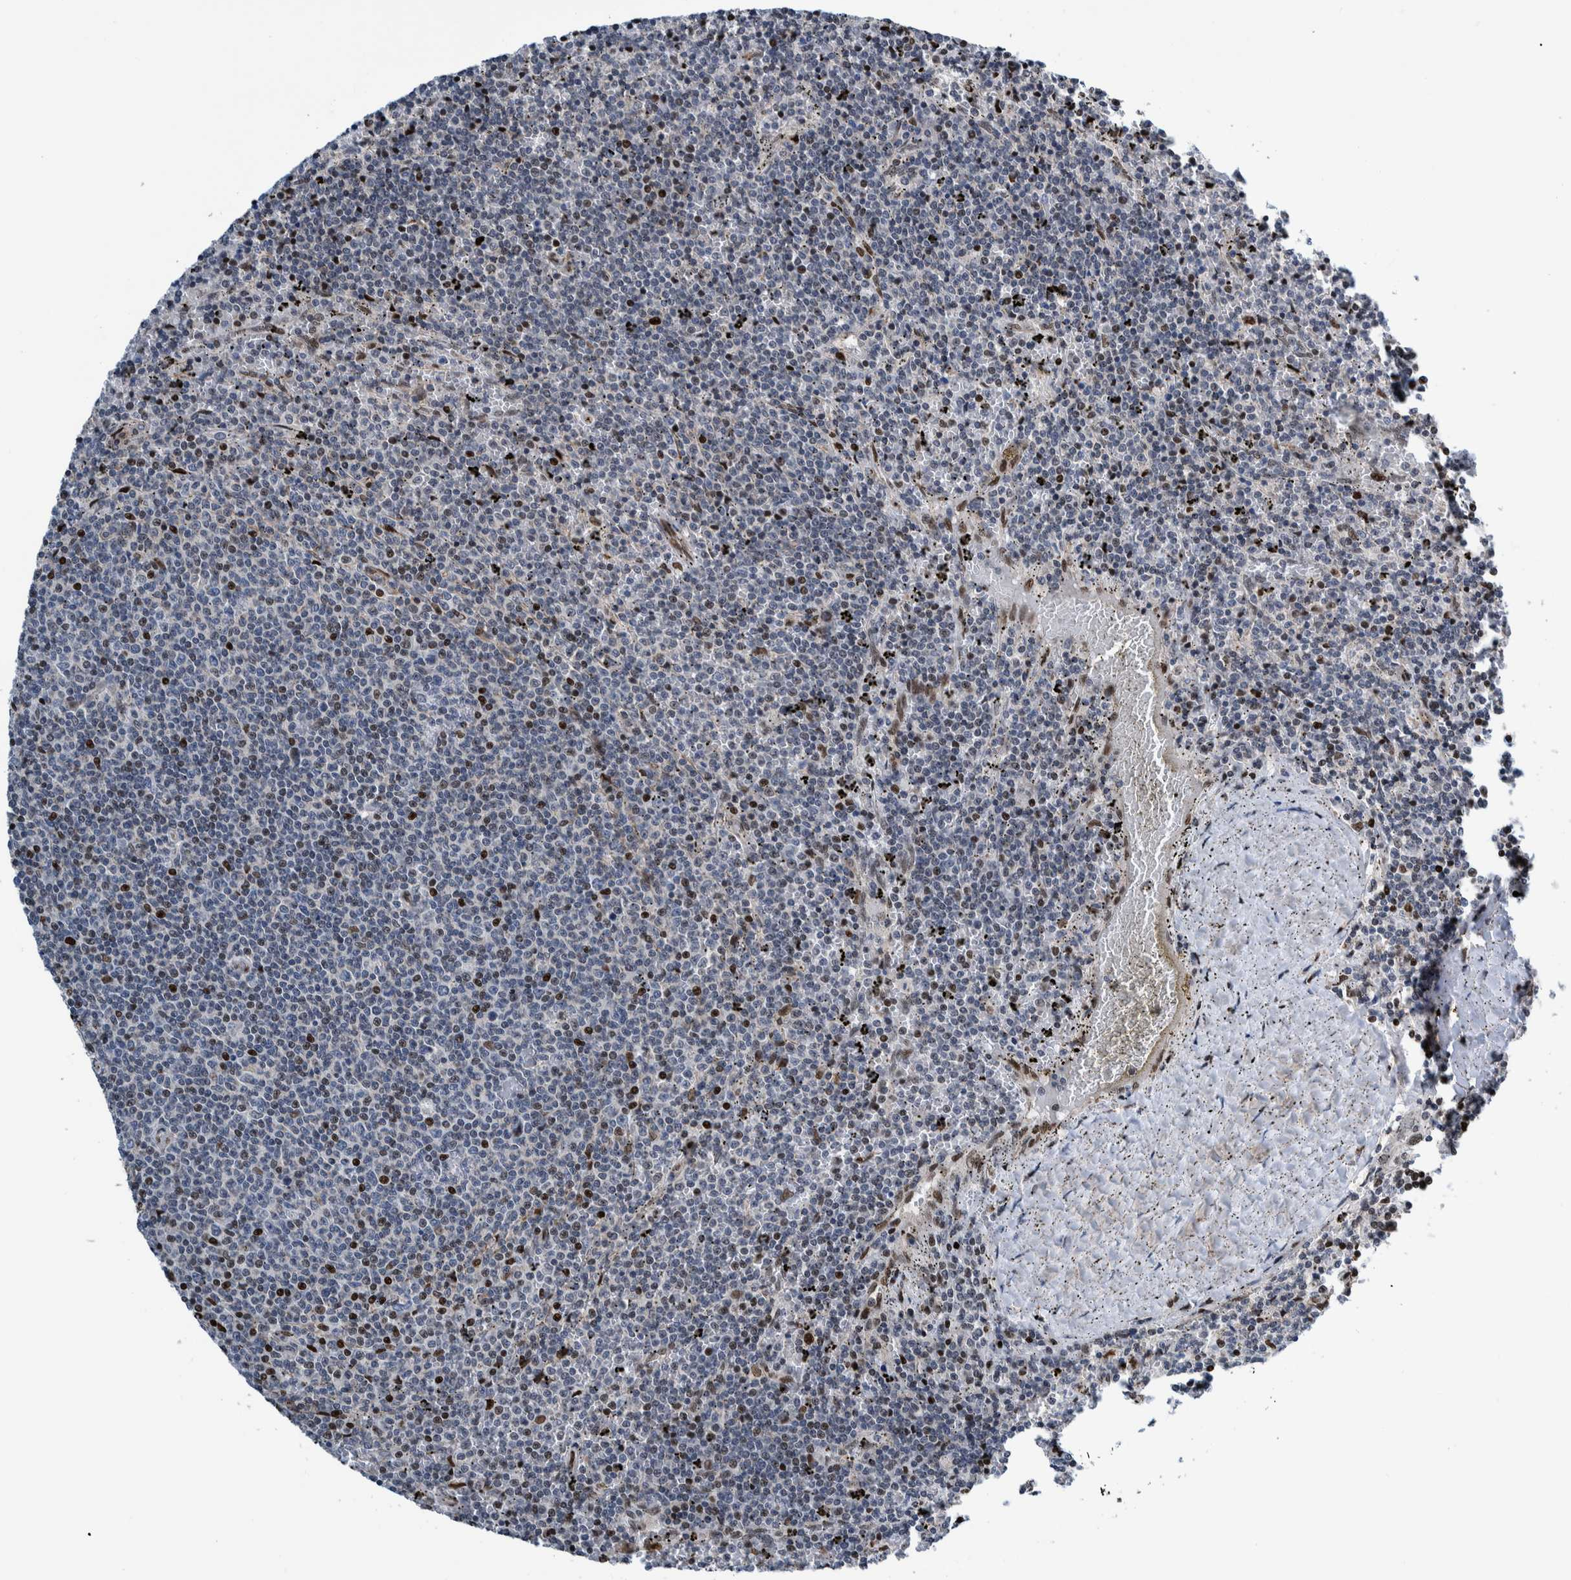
{"staining": {"intensity": "strong", "quantity": "25%-75%", "location": "nuclear"}, "tissue": "lymphoma", "cell_type": "Tumor cells", "image_type": "cancer", "snomed": [{"axis": "morphology", "description": "Malignant lymphoma, non-Hodgkin's type, Low grade"}, {"axis": "topography", "description": "Spleen"}], "caption": "Immunohistochemical staining of low-grade malignant lymphoma, non-Hodgkin's type shows strong nuclear protein staining in about 25%-75% of tumor cells. Using DAB (3,3'-diaminobenzidine) (brown) and hematoxylin (blue) stains, captured at high magnification using brightfield microscopy.", "gene": "HEATR9", "patient": {"sex": "female", "age": 50}}